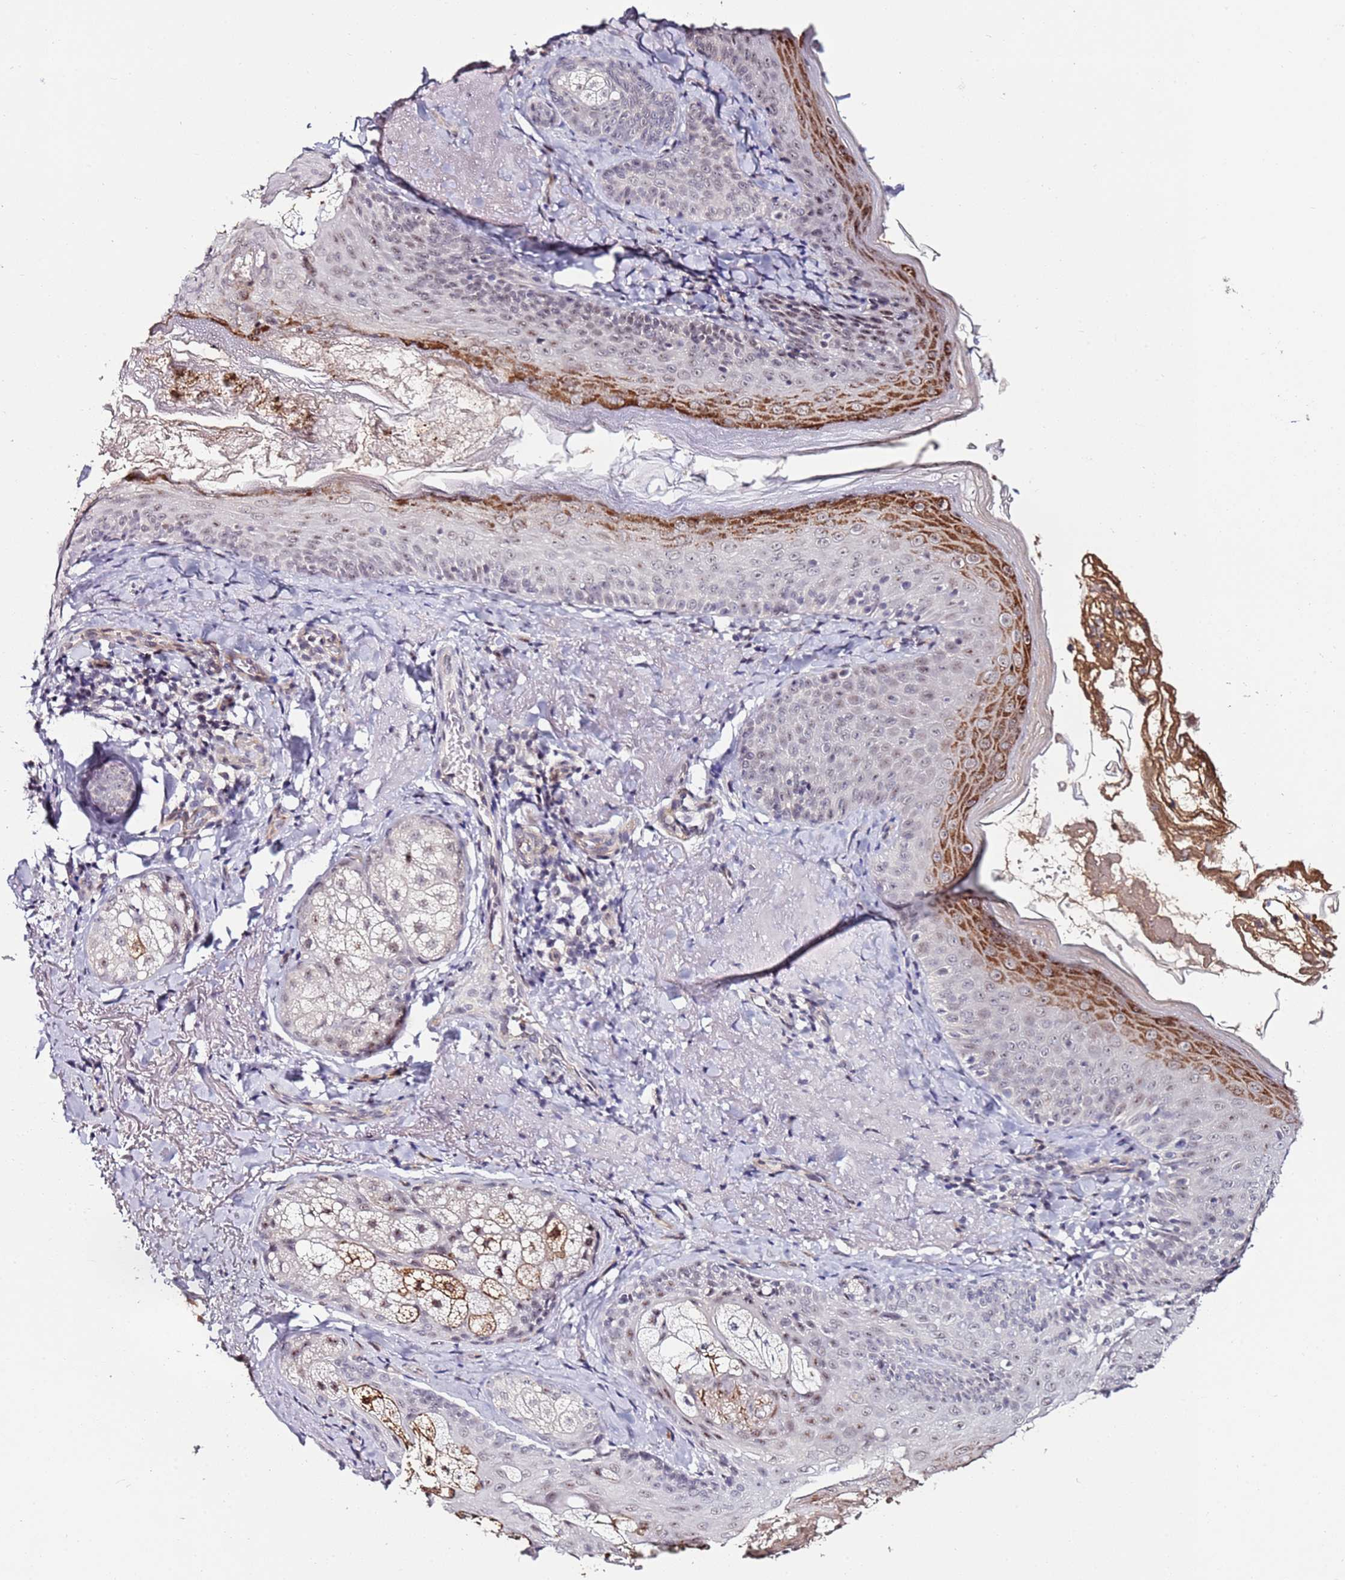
{"staining": {"intensity": "weak", "quantity": "<25%", "location": "cytoplasmic/membranous"}, "tissue": "skin", "cell_type": "Fibroblasts", "image_type": "normal", "snomed": [{"axis": "morphology", "description": "Normal tissue, NOS"}, {"axis": "topography", "description": "Skin"}], "caption": "Immunohistochemistry (IHC) image of normal skin: human skin stained with DAB (3,3'-diaminobenzidine) shows no significant protein positivity in fibroblasts.", "gene": "DUSP28", "patient": {"sex": "male", "age": 57}}